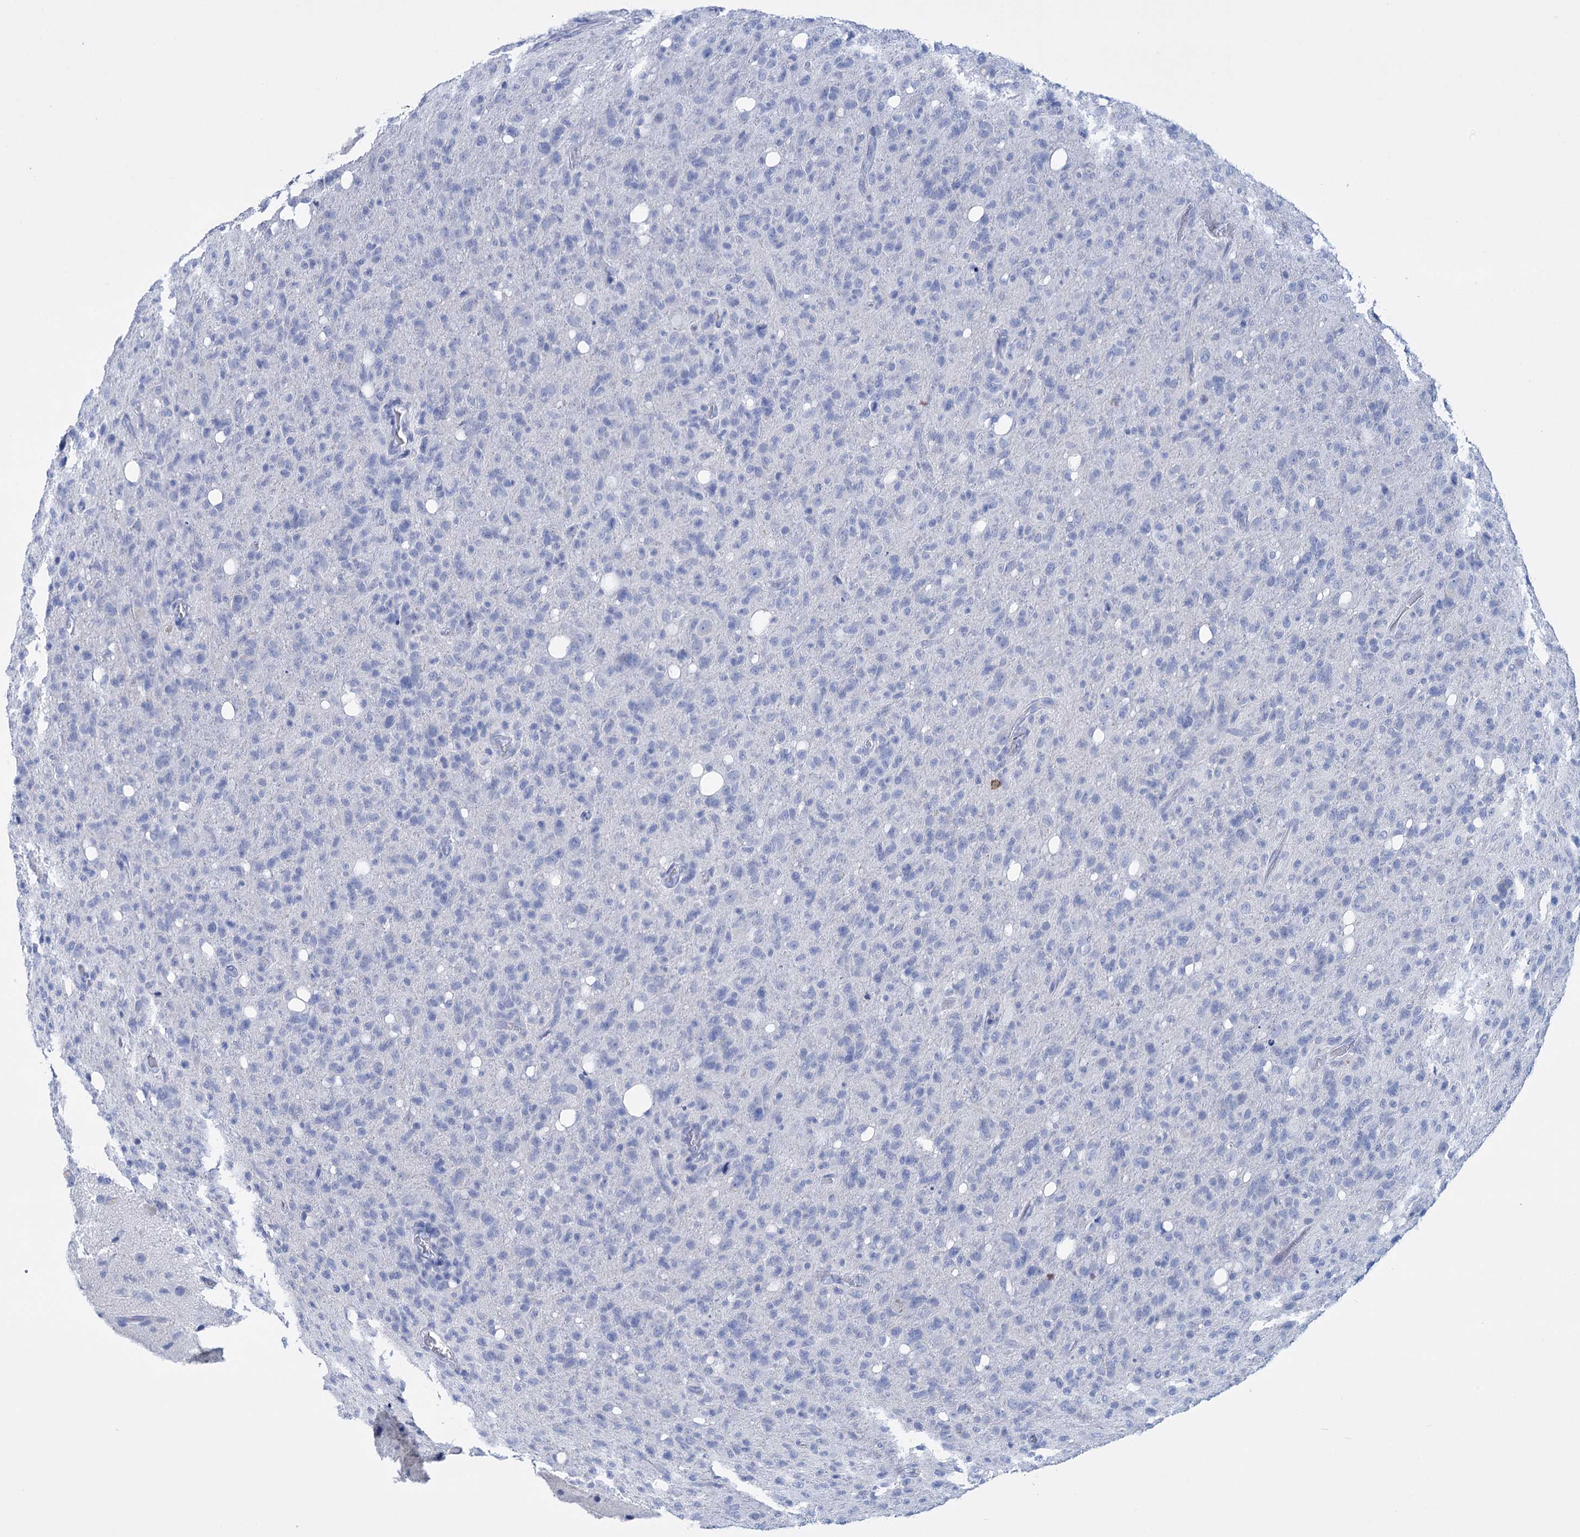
{"staining": {"intensity": "negative", "quantity": "none", "location": "none"}, "tissue": "glioma", "cell_type": "Tumor cells", "image_type": "cancer", "snomed": [{"axis": "morphology", "description": "Glioma, malignant, High grade"}, {"axis": "topography", "description": "Brain"}], "caption": "Tumor cells show no significant positivity in malignant glioma (high-grade).", "gene": "FBXW12", "patient": {"sex": "female", "age": 57}}